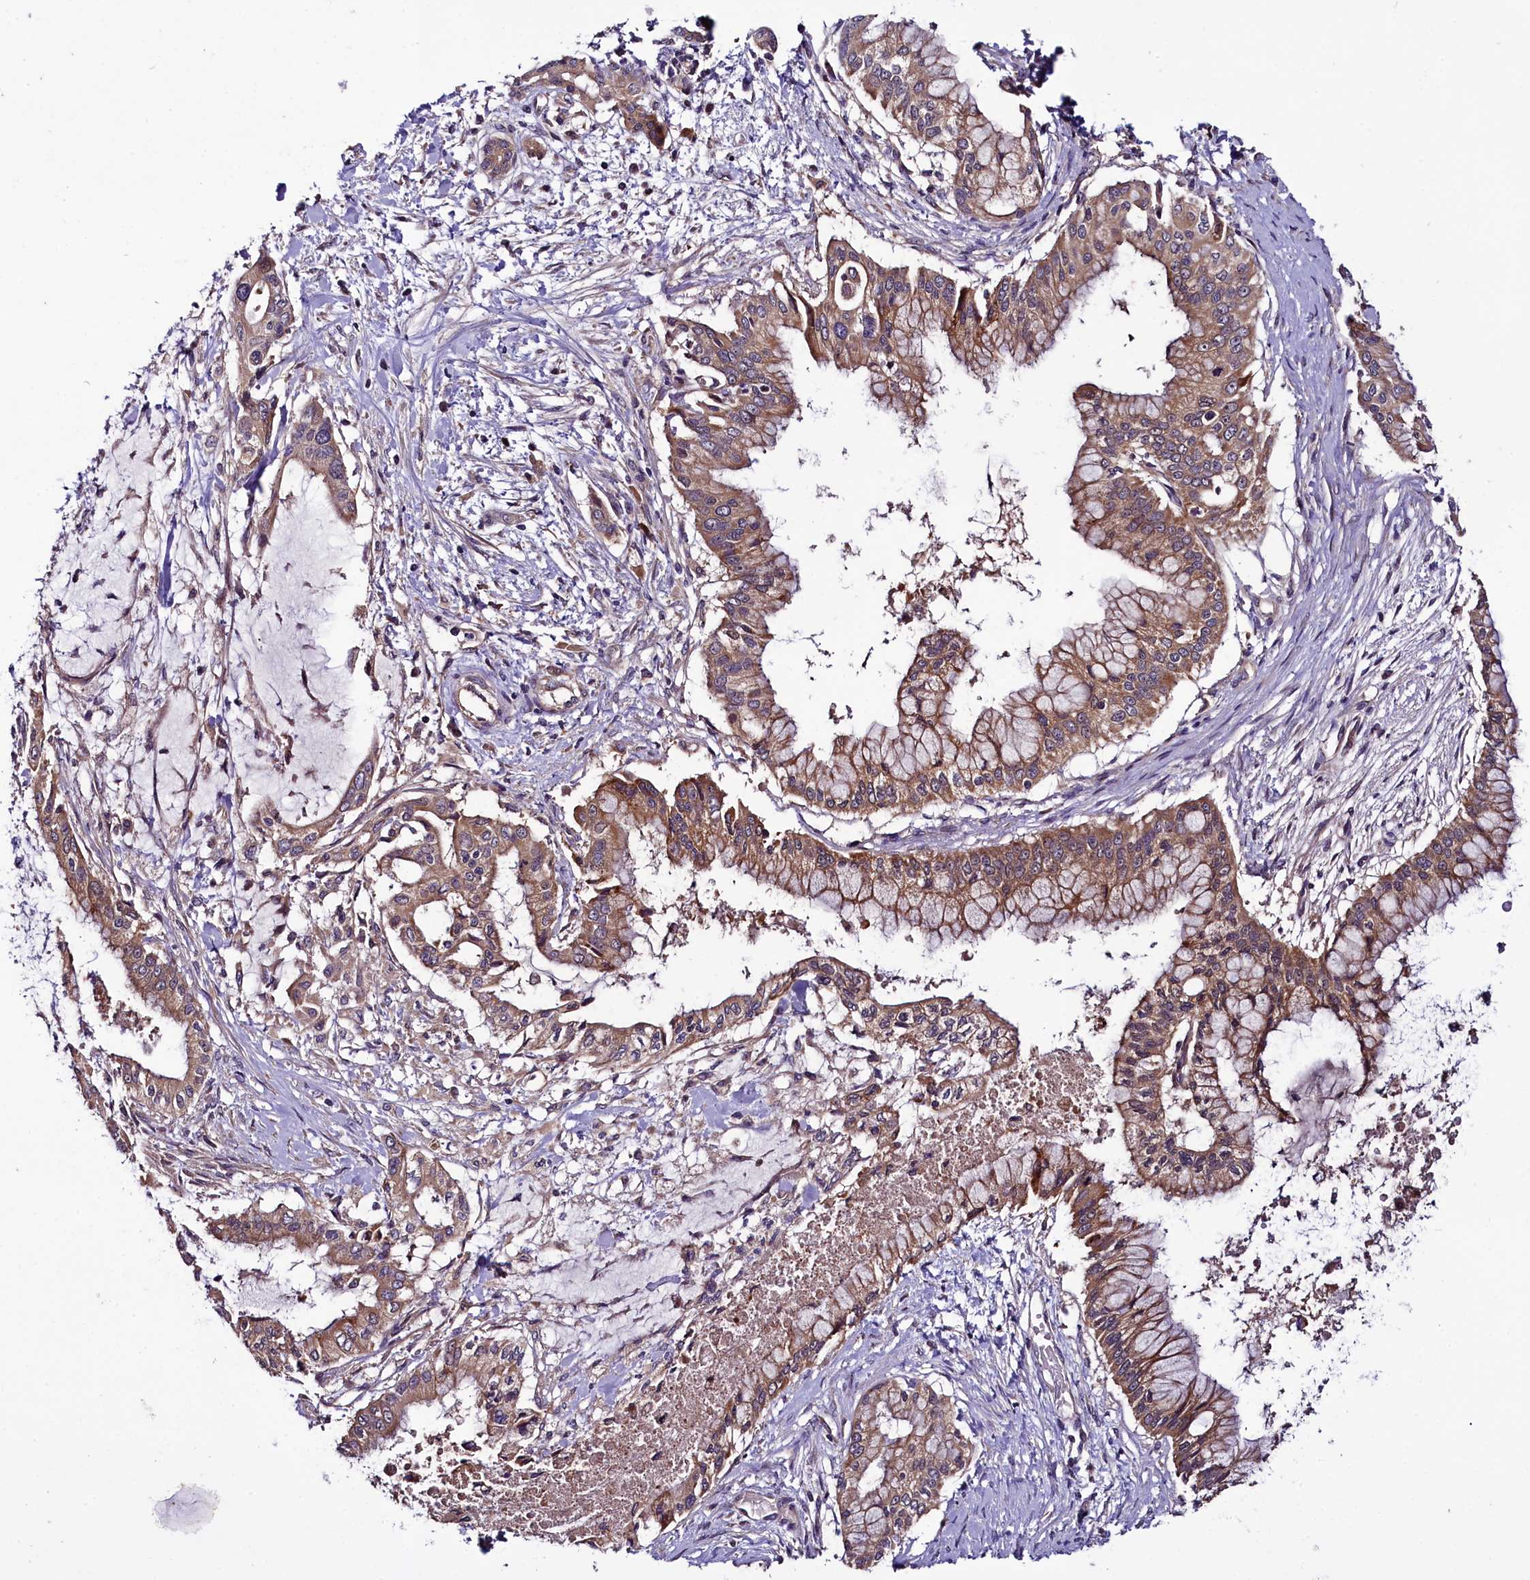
{"staining": {"intensity": "moderate", "quantity": ">75%", "location": "cytoplasmic/membranous"}, "tissue": "pancreatic cancer", "cell_type": "Tumor cells", "image_type": "cancer", "snomed": [{"axis": "morphology", "description": "Adenocarcinoma, NOS"}, {"axis": "topography", "description": "Pancreas"}], "caption": "Protein analysis of pancreatic cancer (adenocarcinoma) tissue shows moderate cytoplasmic/membranous staining in about >75% of tumor cells. (DAB (3,3'-diaminobenzidine) = brown stain, brightfield microscopy at high magnification).", "gene": "RPUSD2", "patient": {"sex": "male", "age": 46}}